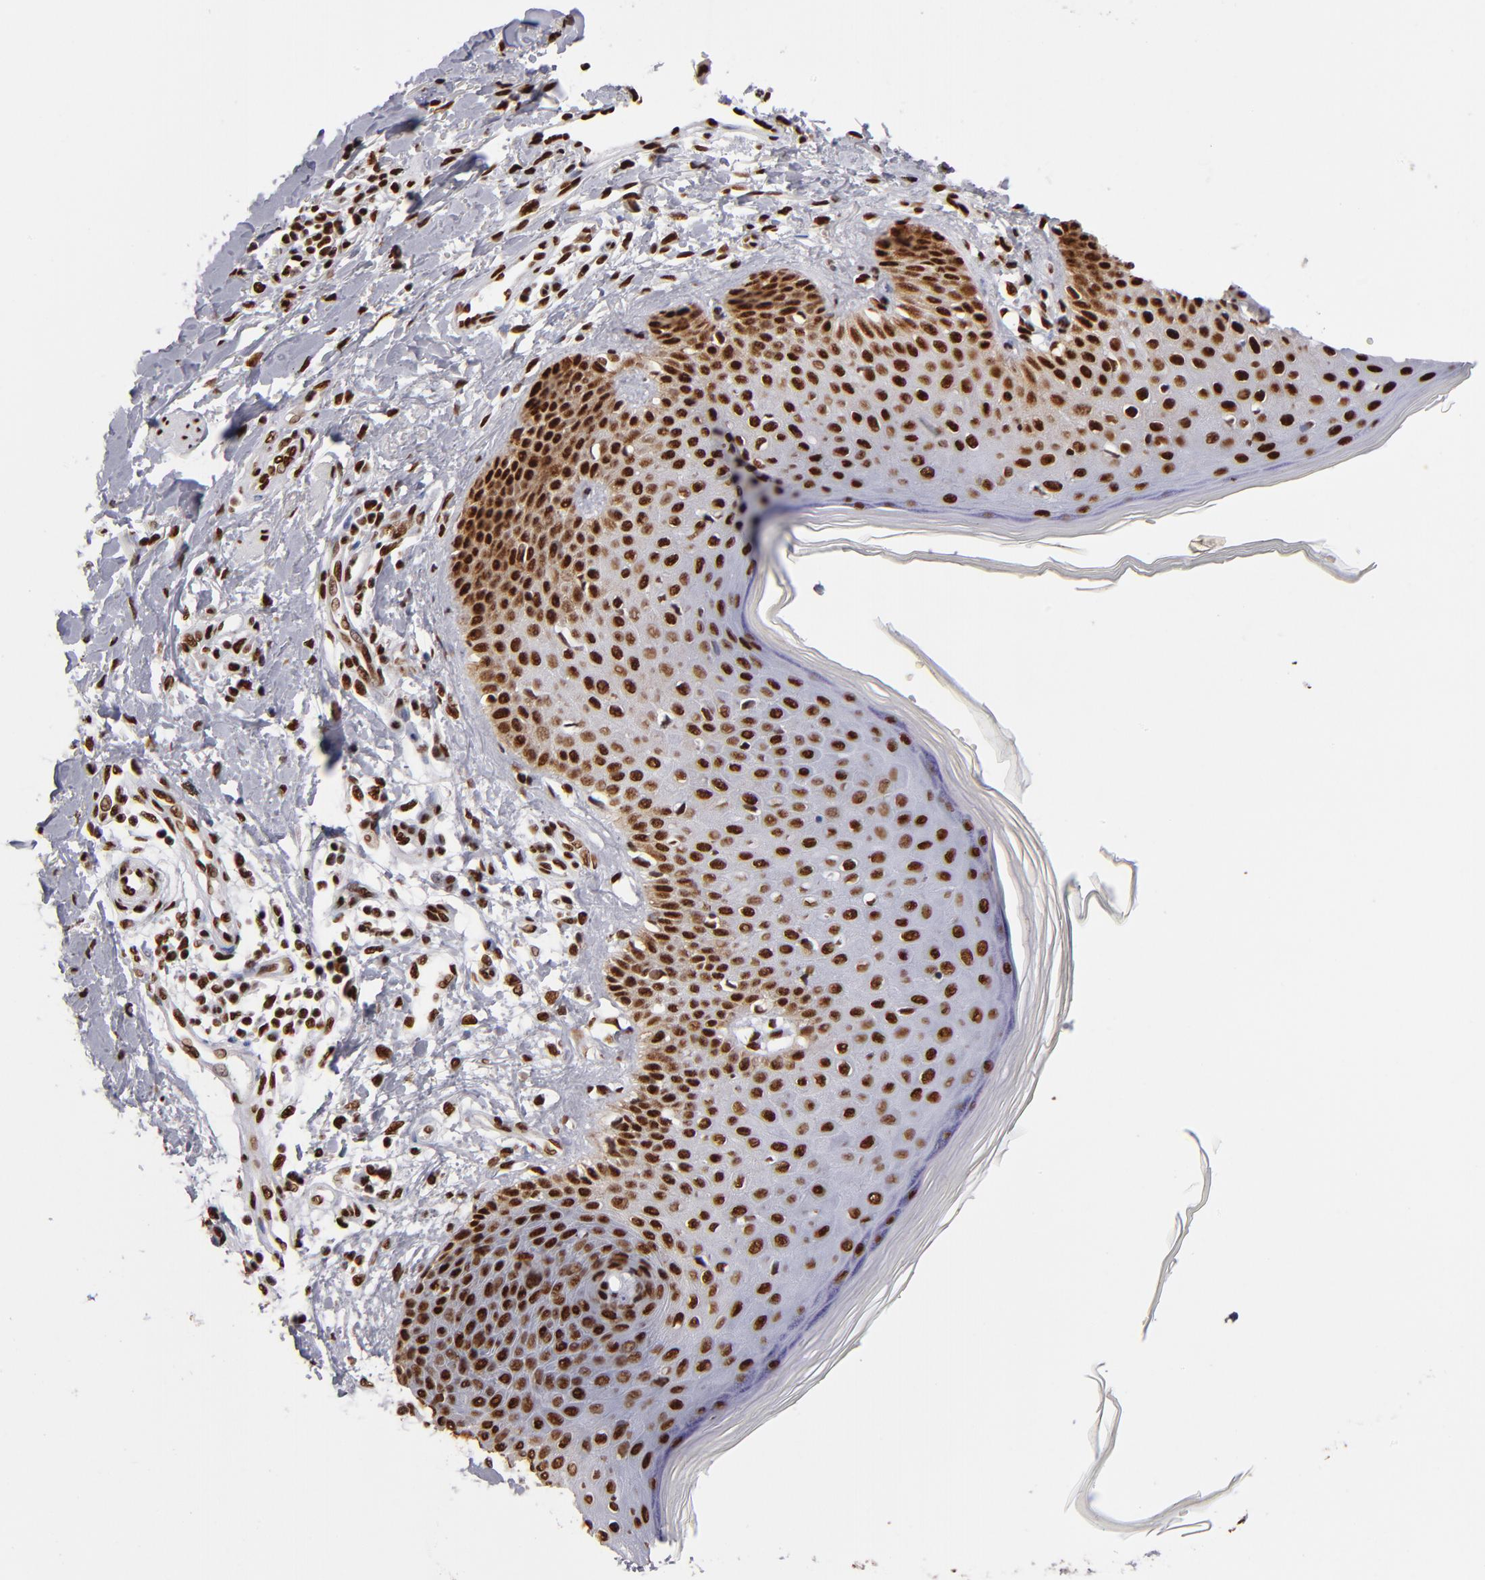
{"staining": {"intensity": "strong", "quantity": ">75%", "location": "nuclear"}, "tissue": "skin cancer", "cell_type": "Tumor cells", "image_type": "cancer", "snomed": [{"axis": "morphology", "description": "Squamous cell carcinoma, NOS"}, {"axis": "topography", "description": "Skin"}], "caption": "Immunohistochemistry of human skin squamous cell carcinoma displays high levels of strong nuclear positivity in approximately >75% of tumor cells.", "gene": "MRE11", "patient": {"sex": "female", "age": 59}}